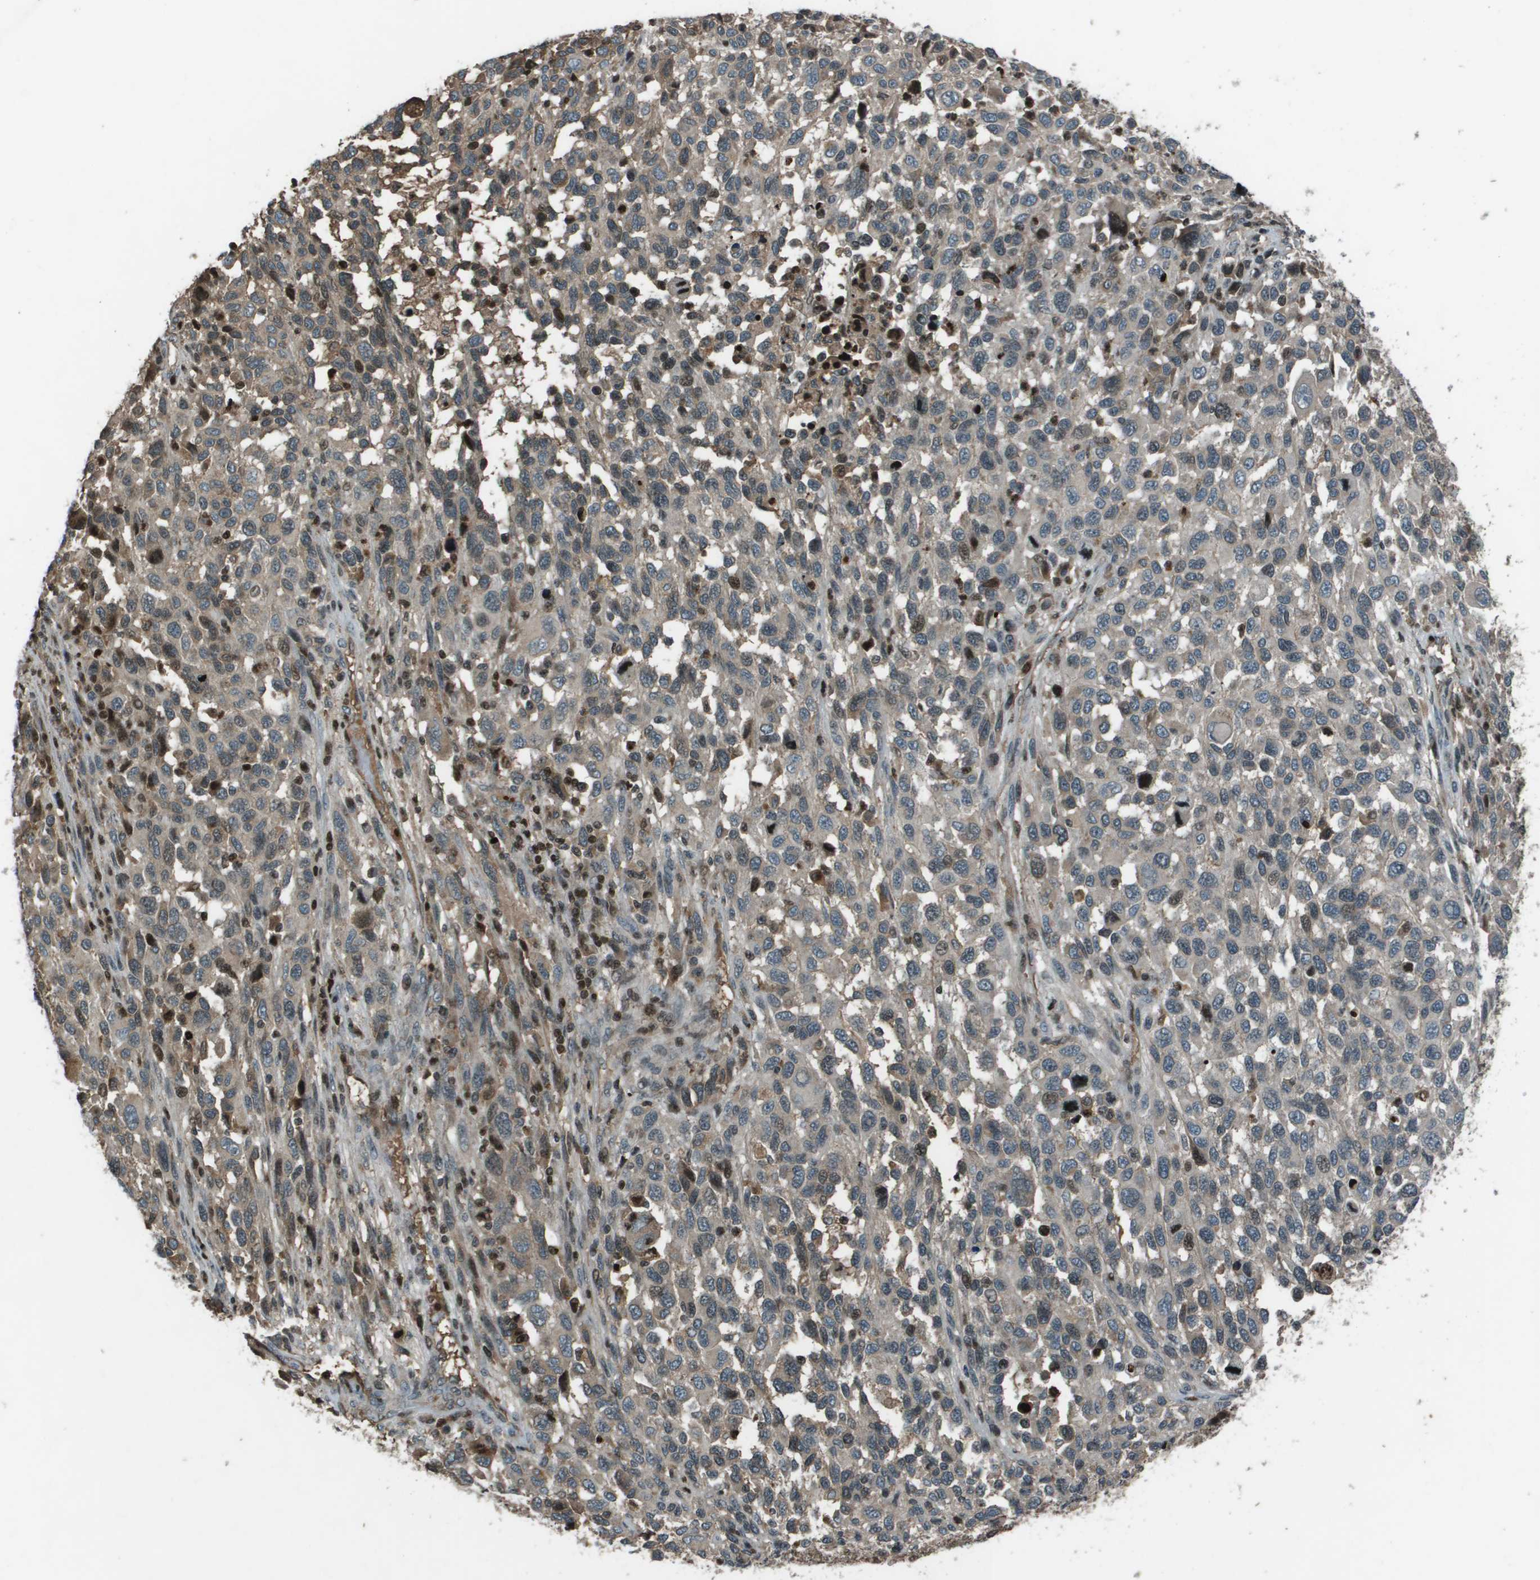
{"staining": {"intensity": "weak", "quantity": "25%-75%", "location": "cytoplasmic/membranous"}, "tissue": "melanoma", "cell_type": "Tumor cells", "image_type": "cancer", "snomed": [{"axis": "morphology", "description": "Malignant melanoma, Metastatic site"}, {"axis": "topography", "description": "Lymph node"}], "caption": "Malignant melanoma (metastatic site) stained with a brown dye reveals weak cytoplasmic/membranous positive positivity in approximately 25%-75% of tumor cells.", "gene": "CXCL12", "patient": {"sex": "male", "age": 61}}